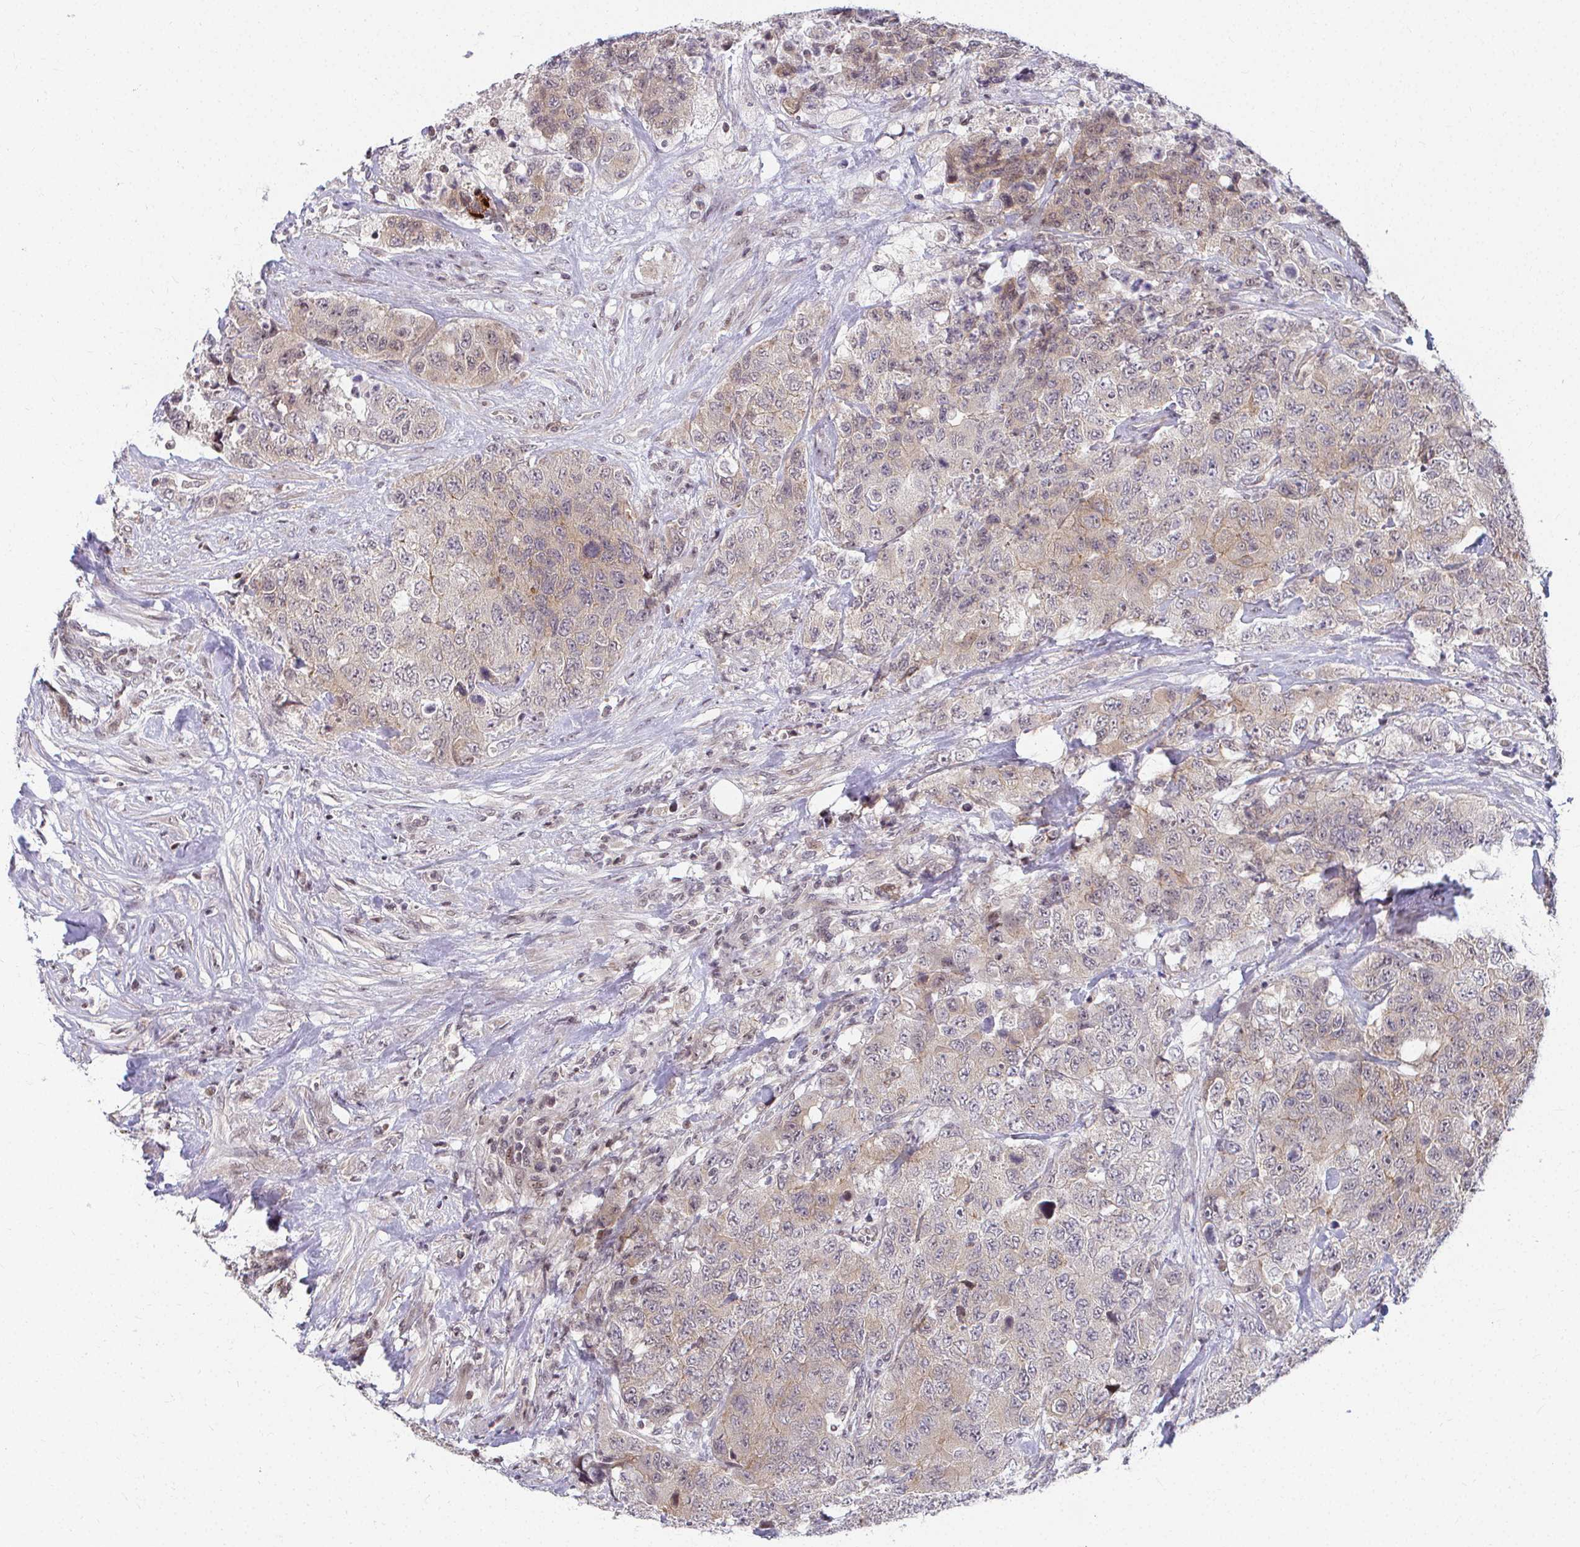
{"staining": {"intensity": "weak", "quantity": "25%-75%", "location": "cytoplasmic/membranous"}, "tissue": "urothelial cancer", "cell_type": "Tumor cells", "image_type": "cancer", "snomed": [{"axis": "morphology", "description": "Urothelial carcinoma, High grade"}, {"axis": "topography", "description": "Urinary bladder"}], "caption": "A low amount of weak cytoplasmic/membranous positivity is appreciated in approximately 25%-75% of tumor cells in urothelial carcinoma (high-grade) tissue. Using DAB (brown) and hematoxylin (blue) stains, captured at high magnification using brightfield microscopy.", "gene": "ANK3", "patient": {"sex": "female", "age": 78}}